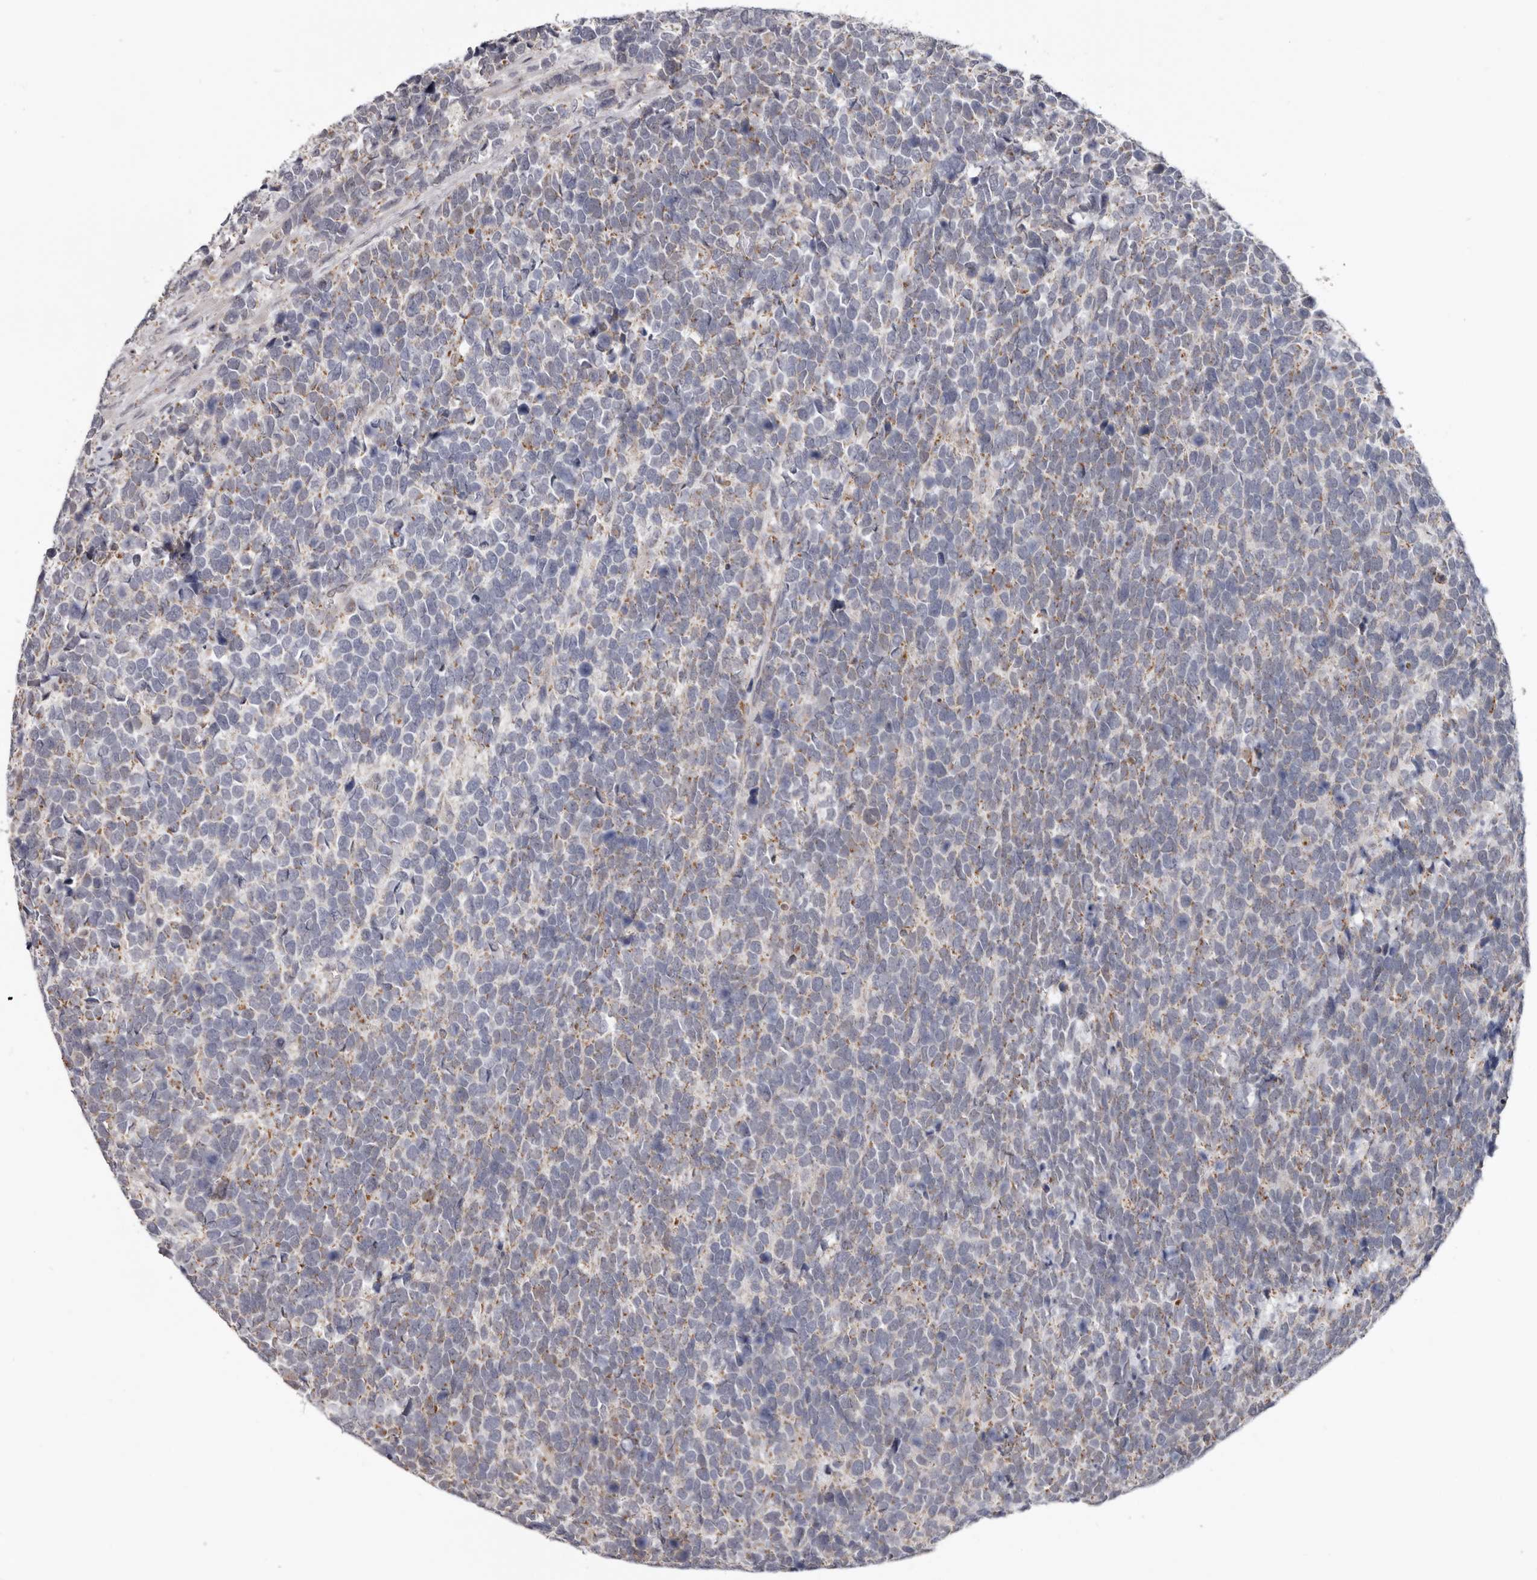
{"staining": {"intensity": "weak", "quantity": "<25%", "location": "cytoplasmic/membranous"}, "tissue": "urothelial cancer", "cell_type": "Tumor cells", "image_type": "cancer", "snomed": [{"axis": "morphology", "description": "Urothelial carcinoma, High grade"}, {"axis": "topography", "description": "Urinary bladder"}], "caption": "Tumor cells show no significant expression in high-grade urothelial carcinoma.", "gene": "MOGAT2", "patient": {"sex": "female", "age": 82}}